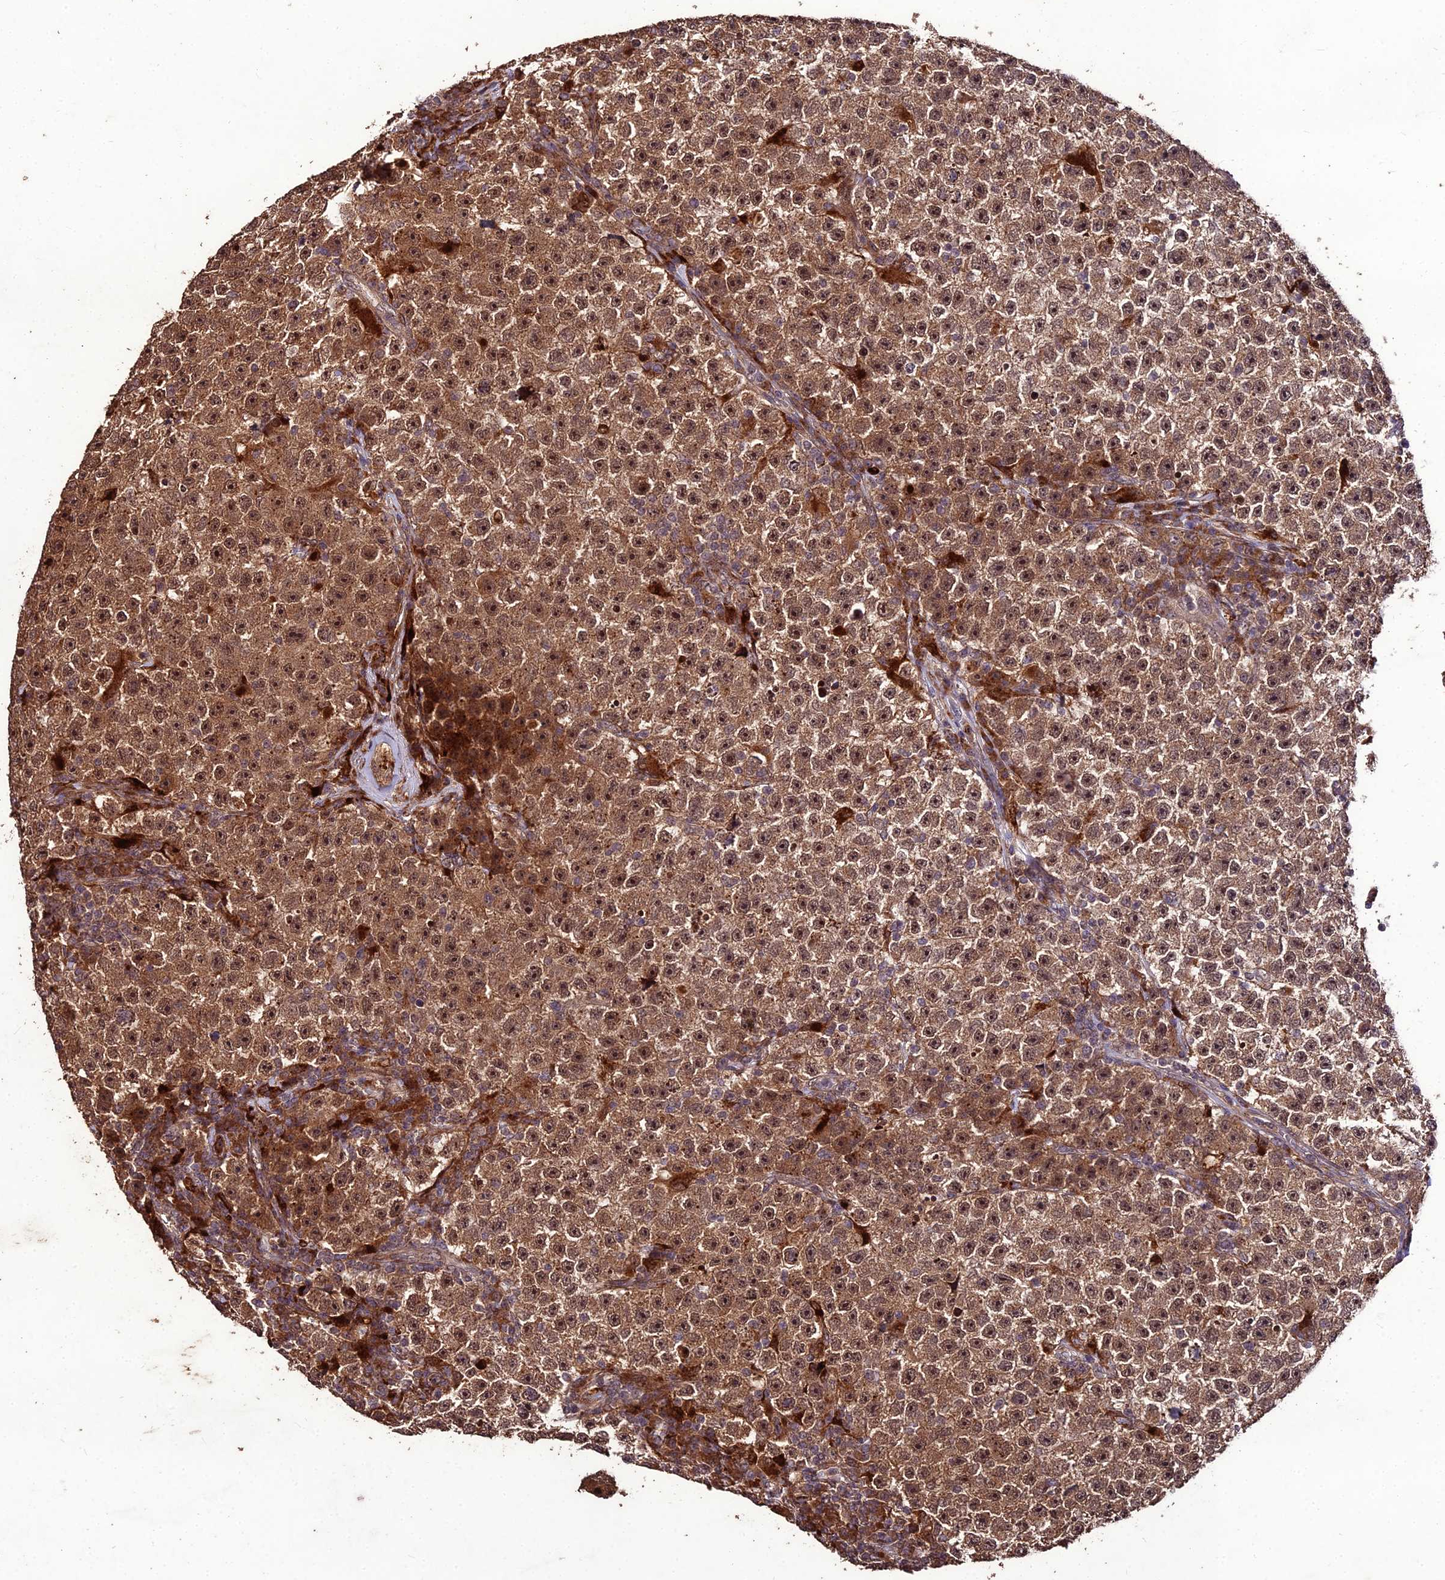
{"staining": {"intensity": "moderate", "quantity": ">75%", "location": "cytoplasmic/membranous,nuclear"}, "tissue": "testis cancer", "cell_type": "Tumor cells", "image_type": "cancer", "snomed": [{"axis": "morphology", "description": "Seminoma, NOS"}, {"axis": "topography", "description": "Testis"}], "caption": "A medium amount of moderate cytoplasmic/membranous and nuclear expression is present in about >75% of tumor cells in seminoma (testis) tissue.", "gene": "ZNF766", "patient": {"sex": "male", "age": 22}}